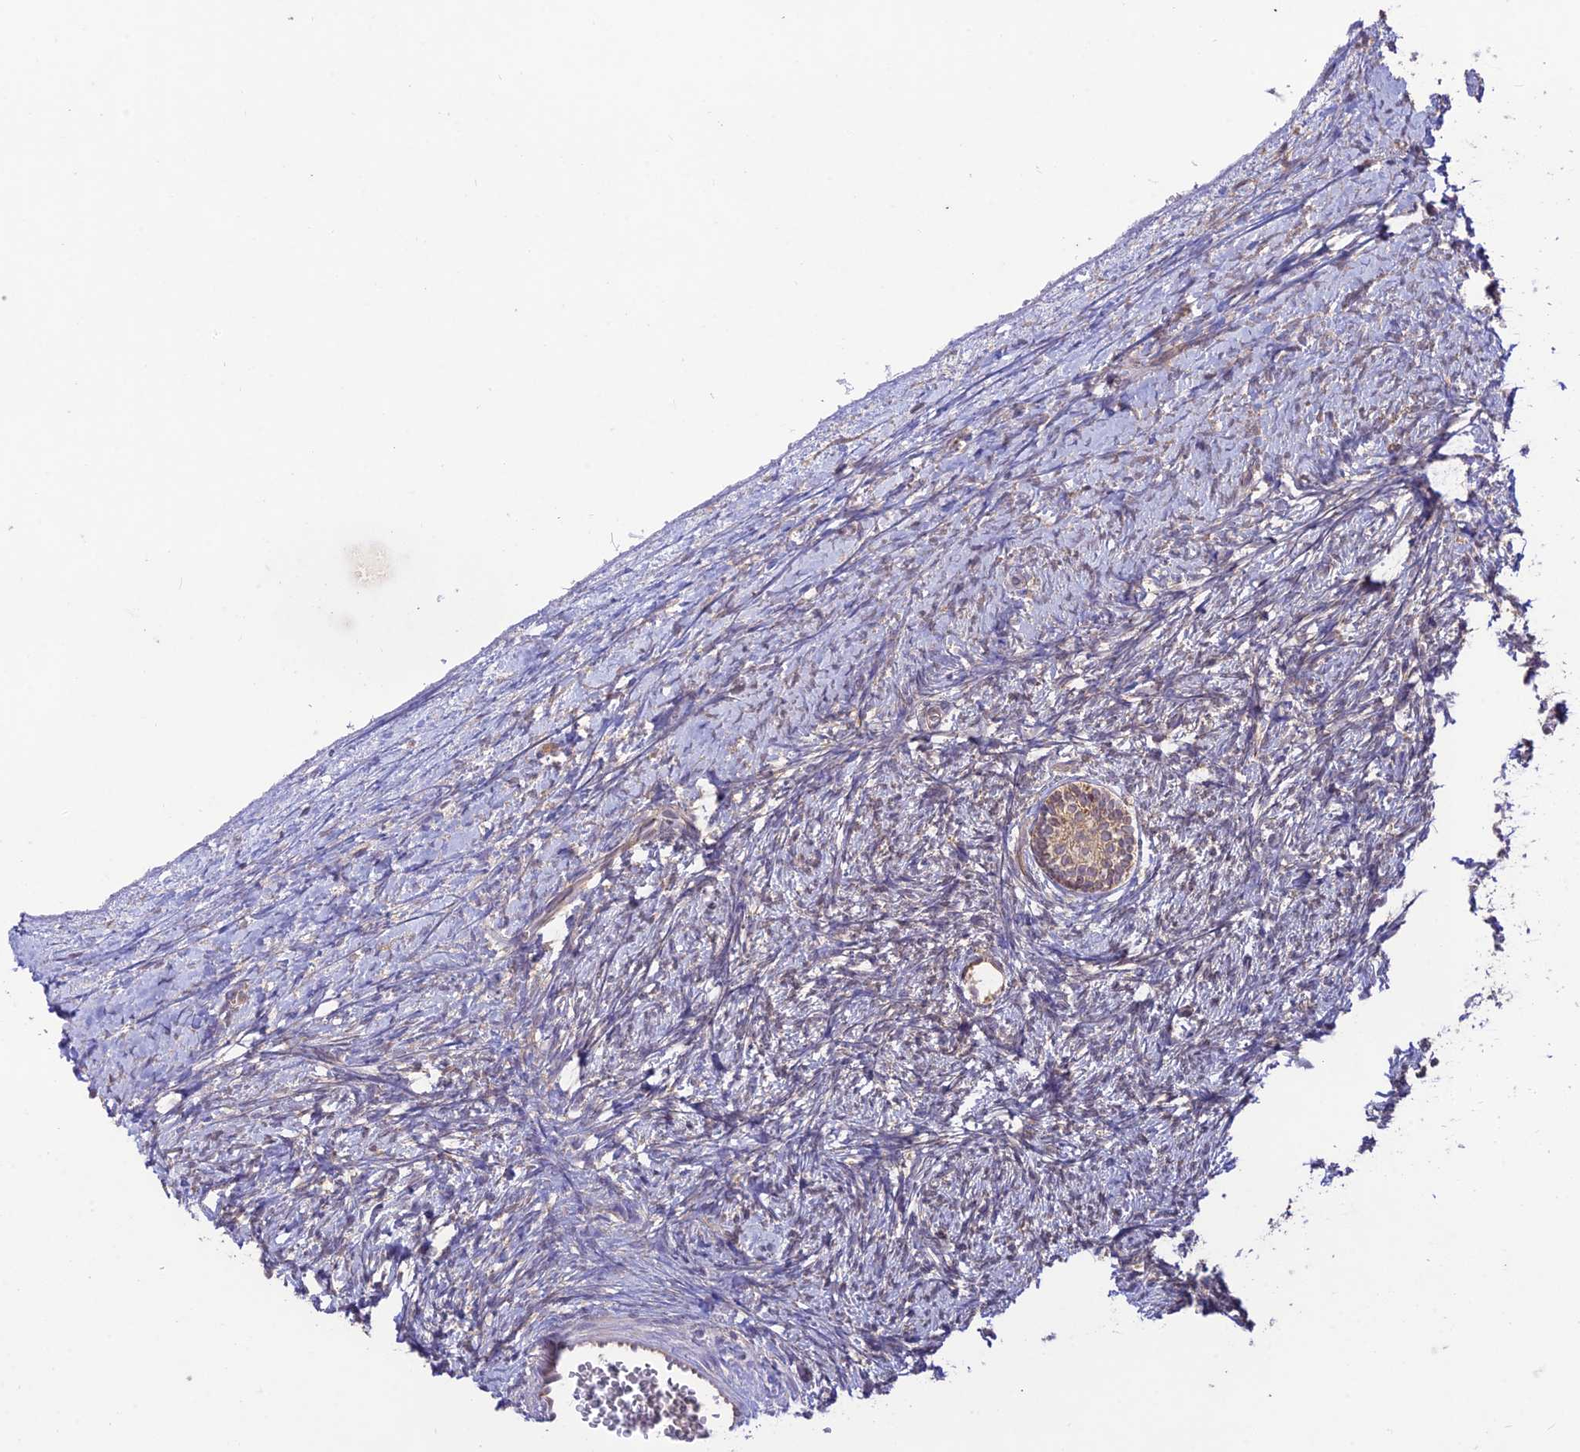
{"staining": {"intensity": "moderate", "quantity": ">75%", "location": "cytoplasmic/membranous"}, "tissue": "ovary", "cell_type": "Follicle cells", "image_type": "normal", "snomed": [{"axis": "morphology", "description": "Normal tissue, NOS"}, {"axis": "morphology", "description": "Developmental malformation"}, {"axis": "topography", "description": "Ovary"}], "caption": "Moderate cytoplasmic/membranous staining is identified in approximately >75% of follicle cells in unremarkable ovary. (Stains: DAB in brown, nuclei in blue, Microscopy: brightfield microscopy at high magnification).", "gene": "TMEM259", "patient": {"sex": "female", "age": 39}}